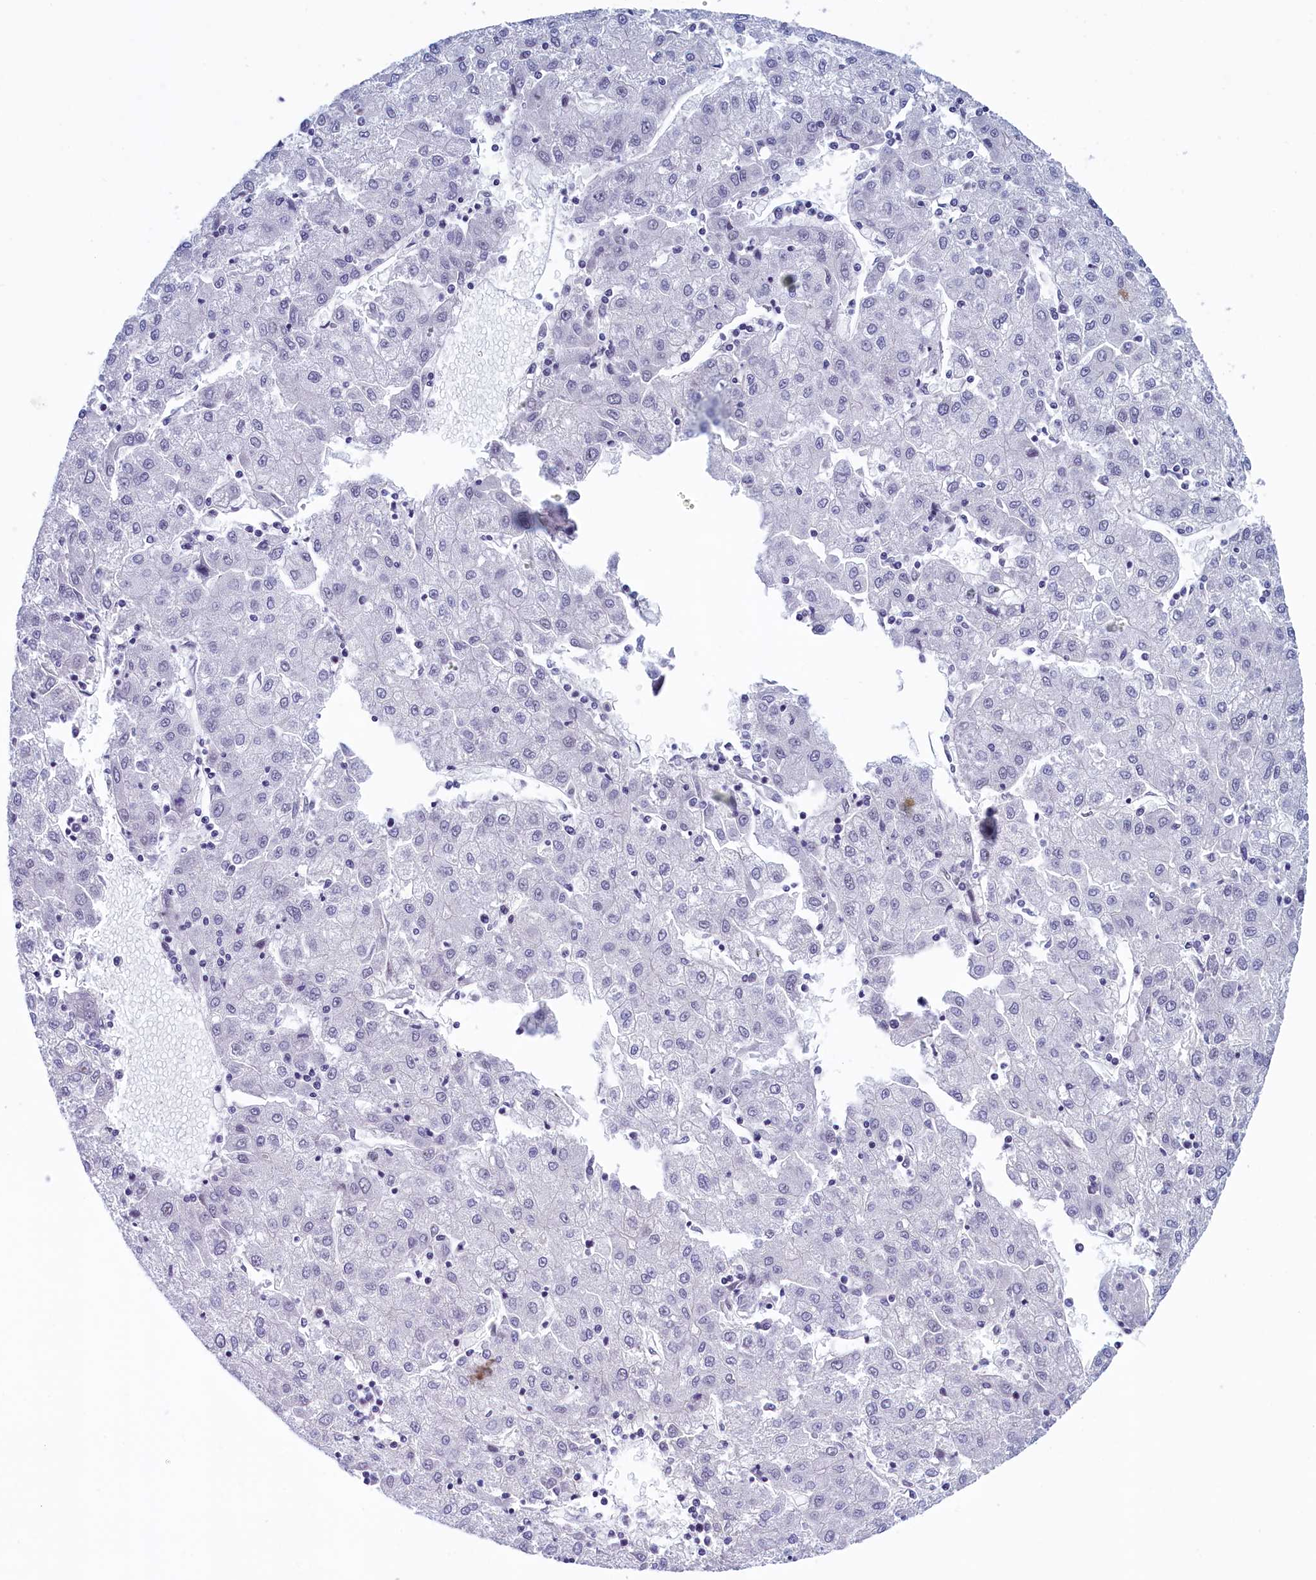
{"staining": {"intensity": "negative", "quantity": "none", "location": "none"}, "tissue": "liver cancer", "cell_type": "Tumor cells", "image_type": "cancer", "snomed": [{"axis": "morphology", "description": "Carcinoma, Hepatocellular, NOS"}, {"axis": "topography", "description": "Liver"}], "caption": "DAB immunohistochemical staining of liver cancer (hepatocellular carcinoma) exhibits no significant staining in tumor cells.", "gene": "SUGP2", "patient": {"sex": "male", "age": 72}}